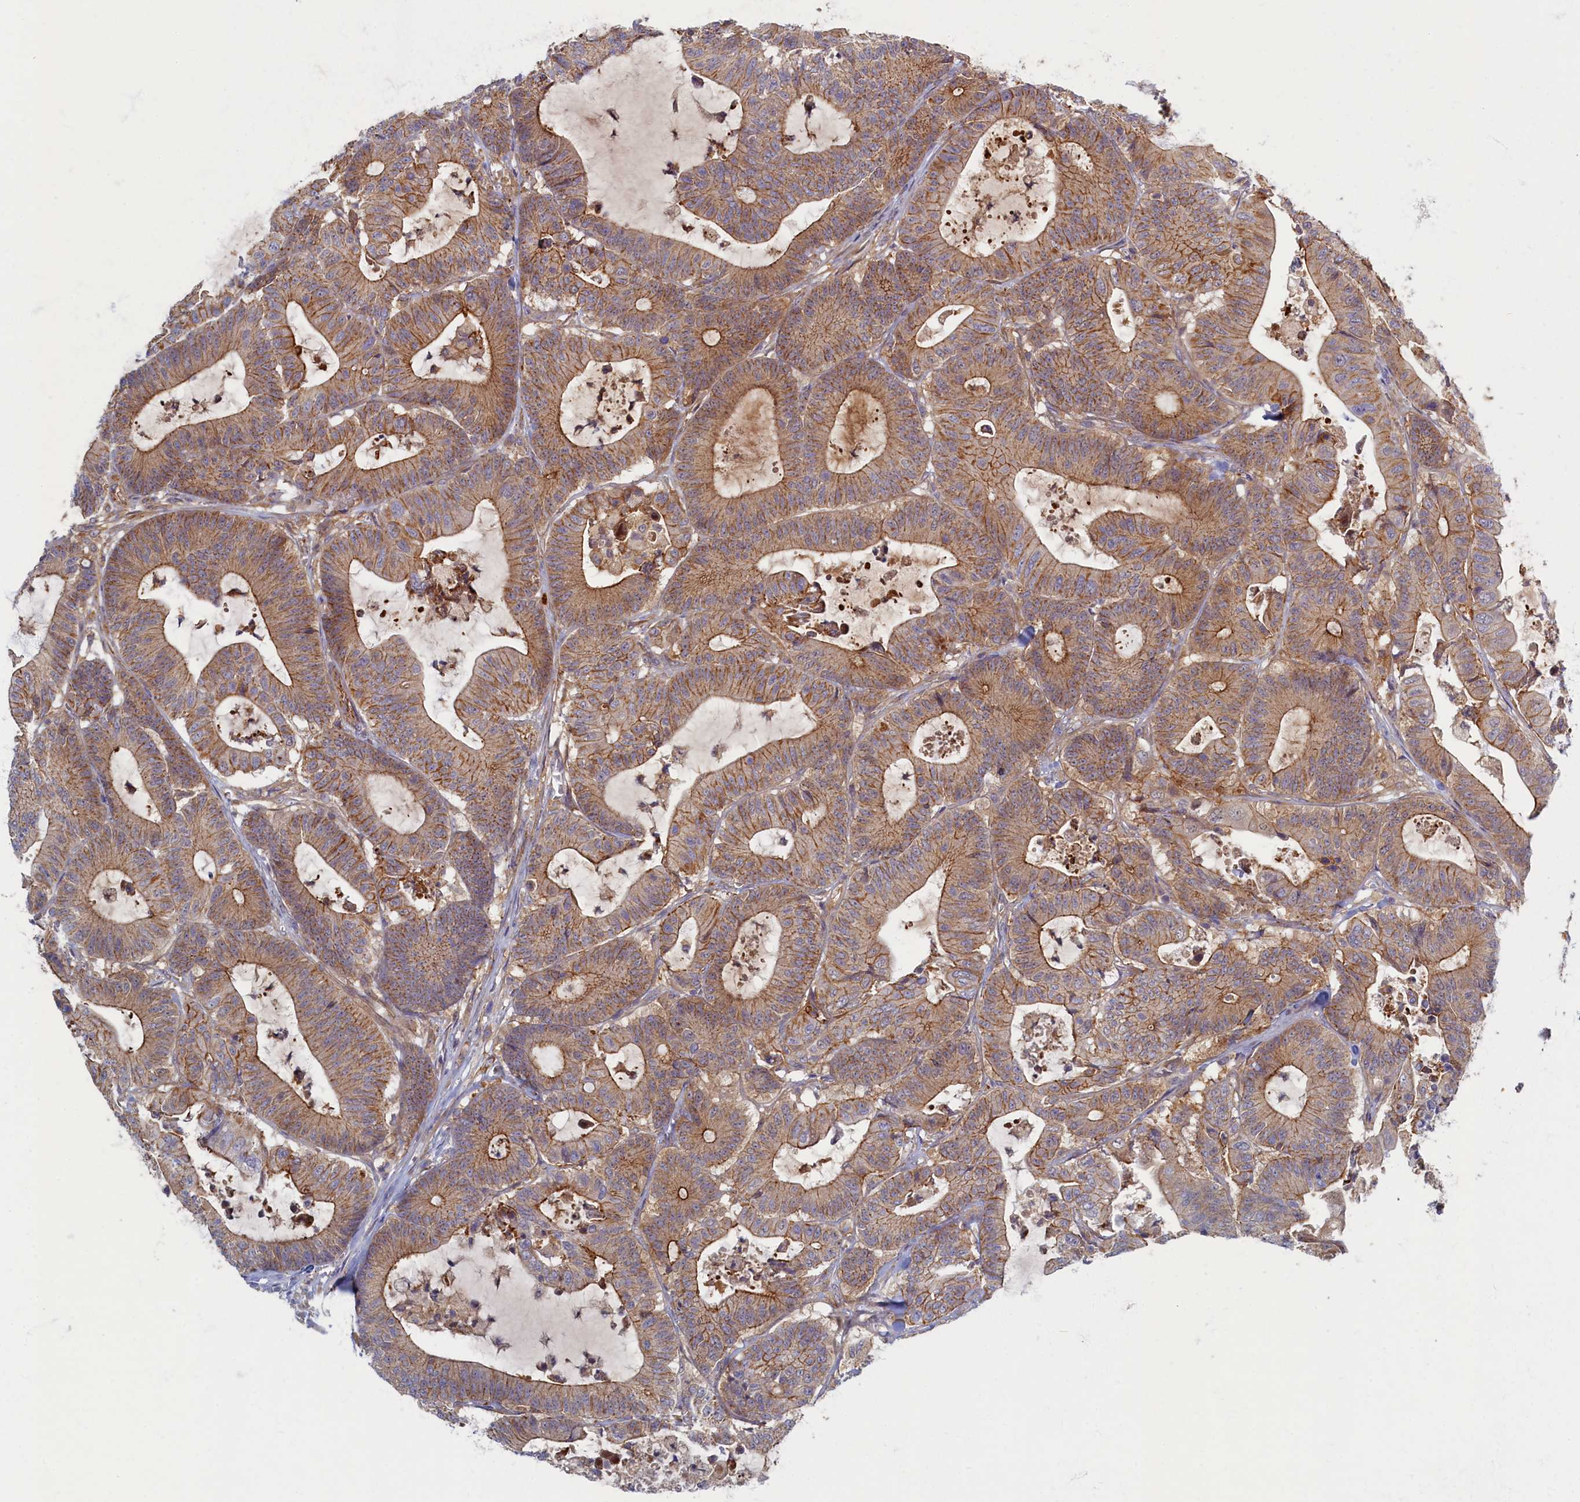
{"staining": {"intensity": "moderate", "quantity": ">75%", "location": "cytoplasmic/membranous"}, "tissue": "colorectal cancer", "cell_type": "Tumor cells", "image_type": "cancer", "snomed": [{"axis": "morphology", "description": "Adenocarcinoma, NOS"}, {"axis": "topography", "description": "Colon"}], "caption": "Protein staining of colorectal cancer tissue exhibits moderate cytoplasmic/membranous positivity in about >75% of tumor cells.", "gene": "PSMG2", "patient": {"sex": "female", "age": 84}}